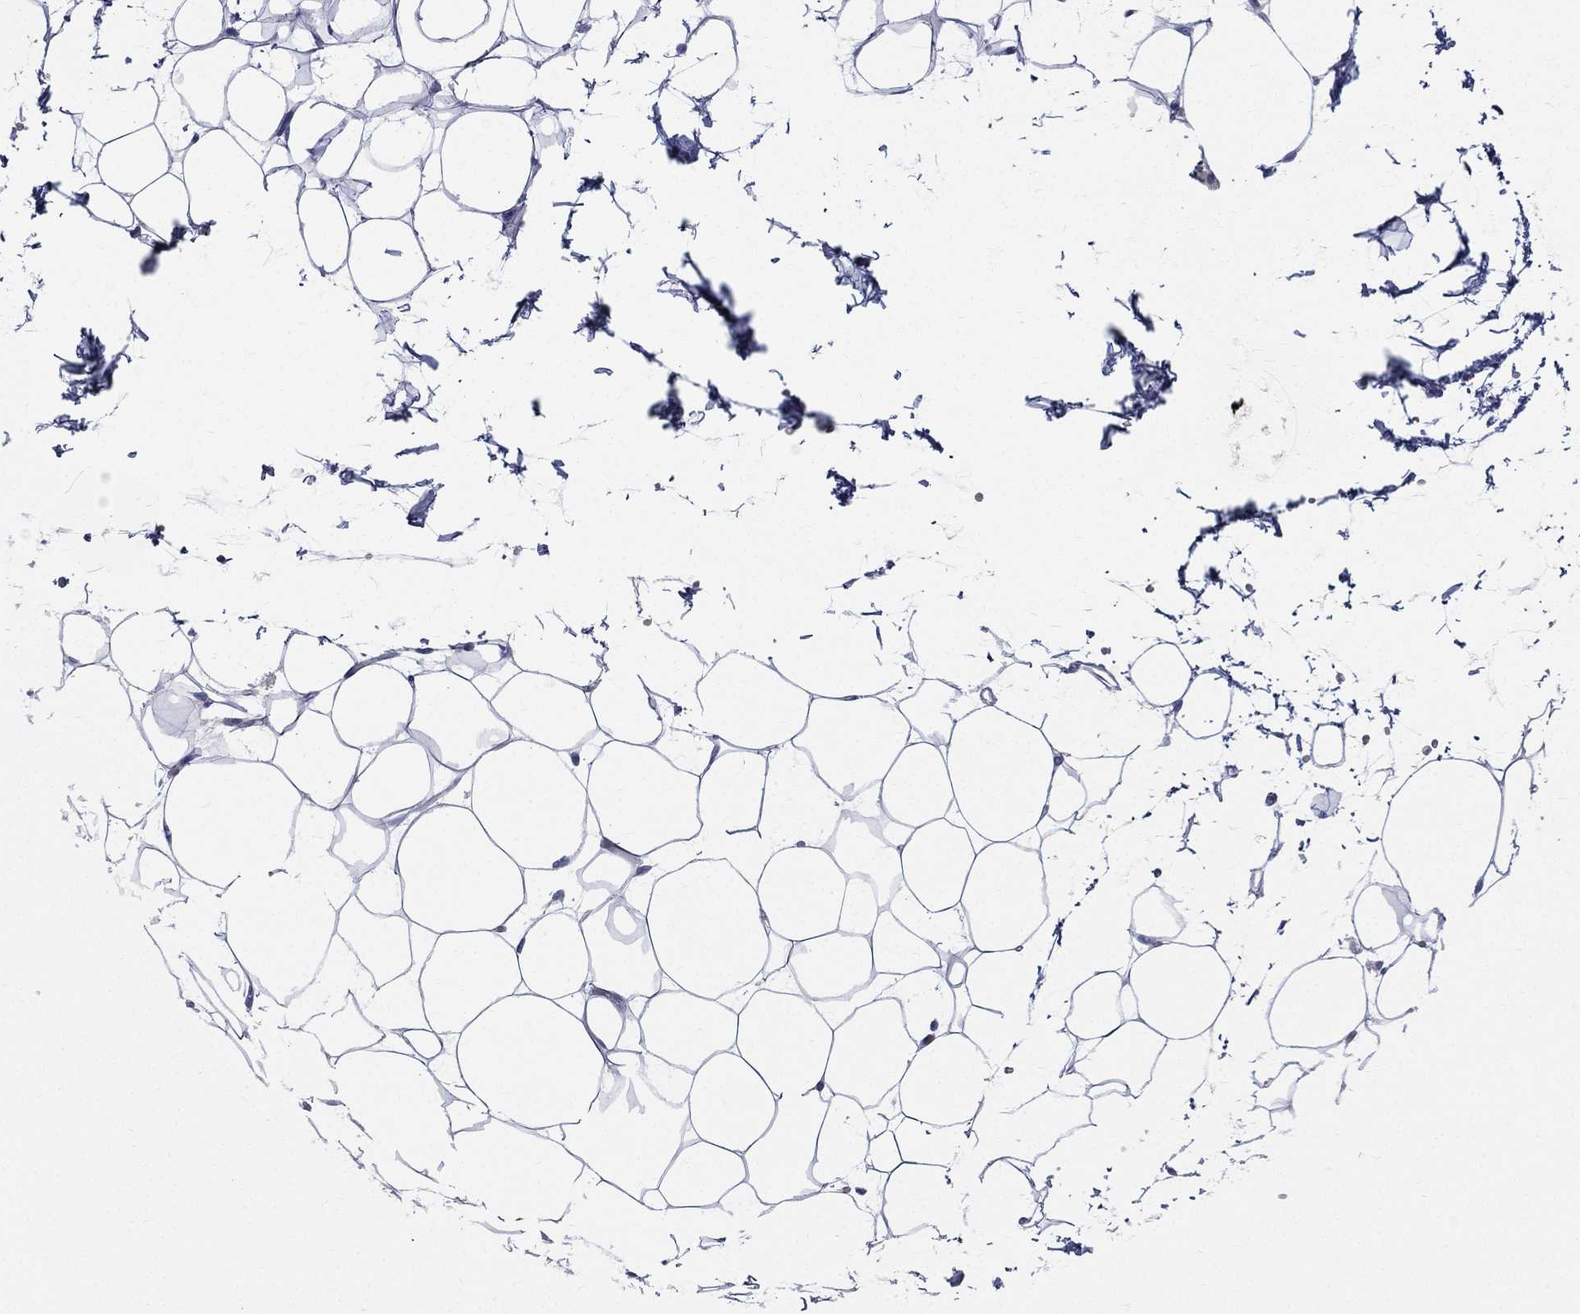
{"staining": {"intensity": "negative", "quantity": "none", "location": "none"}, "tissue": "breast", "cell_type": "Adipocytes", "image_type": "normal", "snomed": [{"axis": "morphology", "description": "Normal tissue, NOS"}, {"axis": "topography", "description": "Breast"}], "caption": "This is a image of IHC staining of unremarkable breast, which shows no staining in adipocytes.", "gene": "DEFB121", "patient": {"sex": "female", "age": 37}}